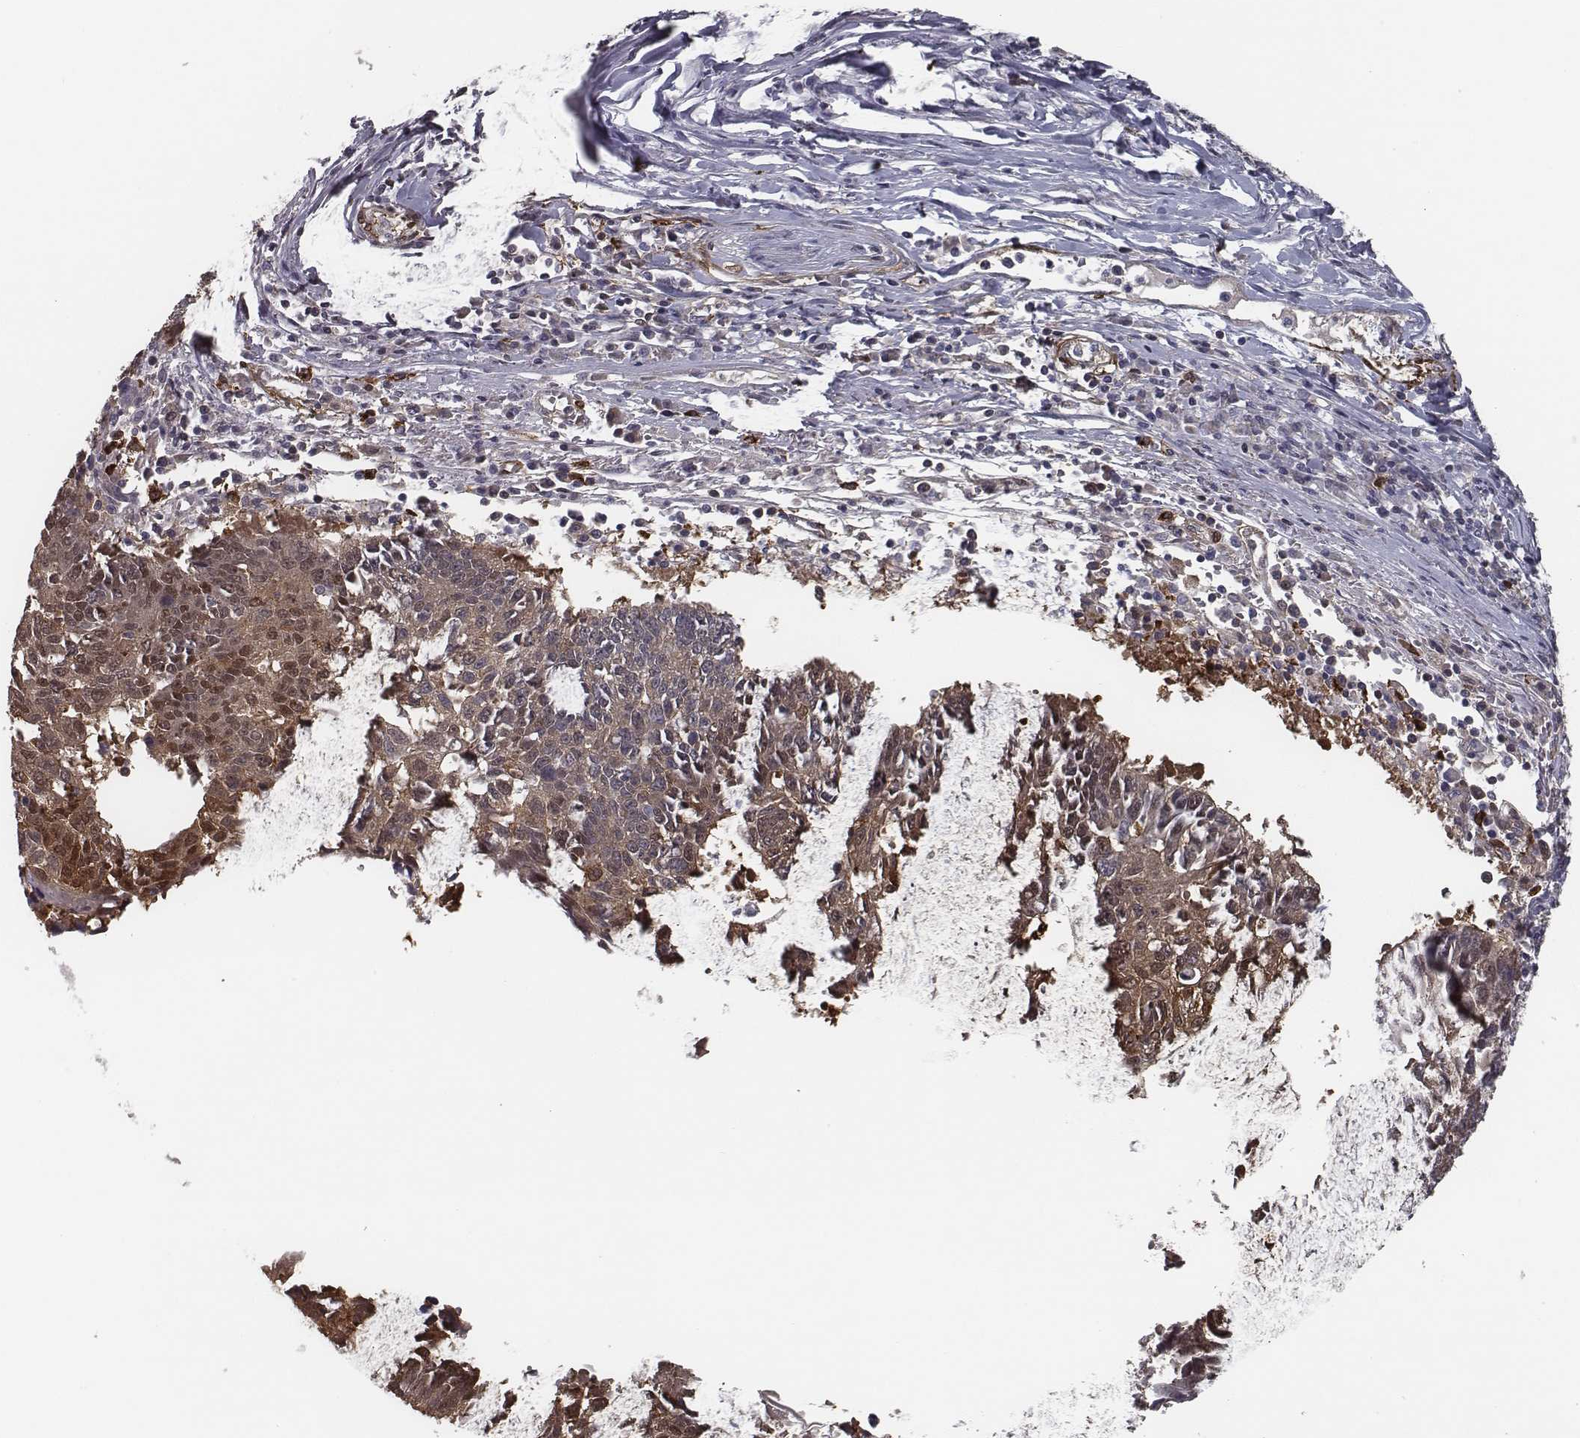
{"staining": {"intensity": "moderate", "quantity": ">75%", "location": "cytoplasmic/membranous,nuclear"}, "tissue": "lung cancer", "cell_type": "Tumor cells", "image_type": "cancer", "snomed": [{"axis": "morphology", "description": "Squamous cell carcinoma, NOS"}, {"axis": "topography", "description": "Lung"}], "caption": "DAB immunohistochemical staining of human squamous cell carcinoma (lung) demonstrates moderate cytoplasmic/membranous and nuclear protein expression in approximately >75% of tumor cells.", "gene": "ISYNA1", "patient": {"sex": "male", "age": 73}}